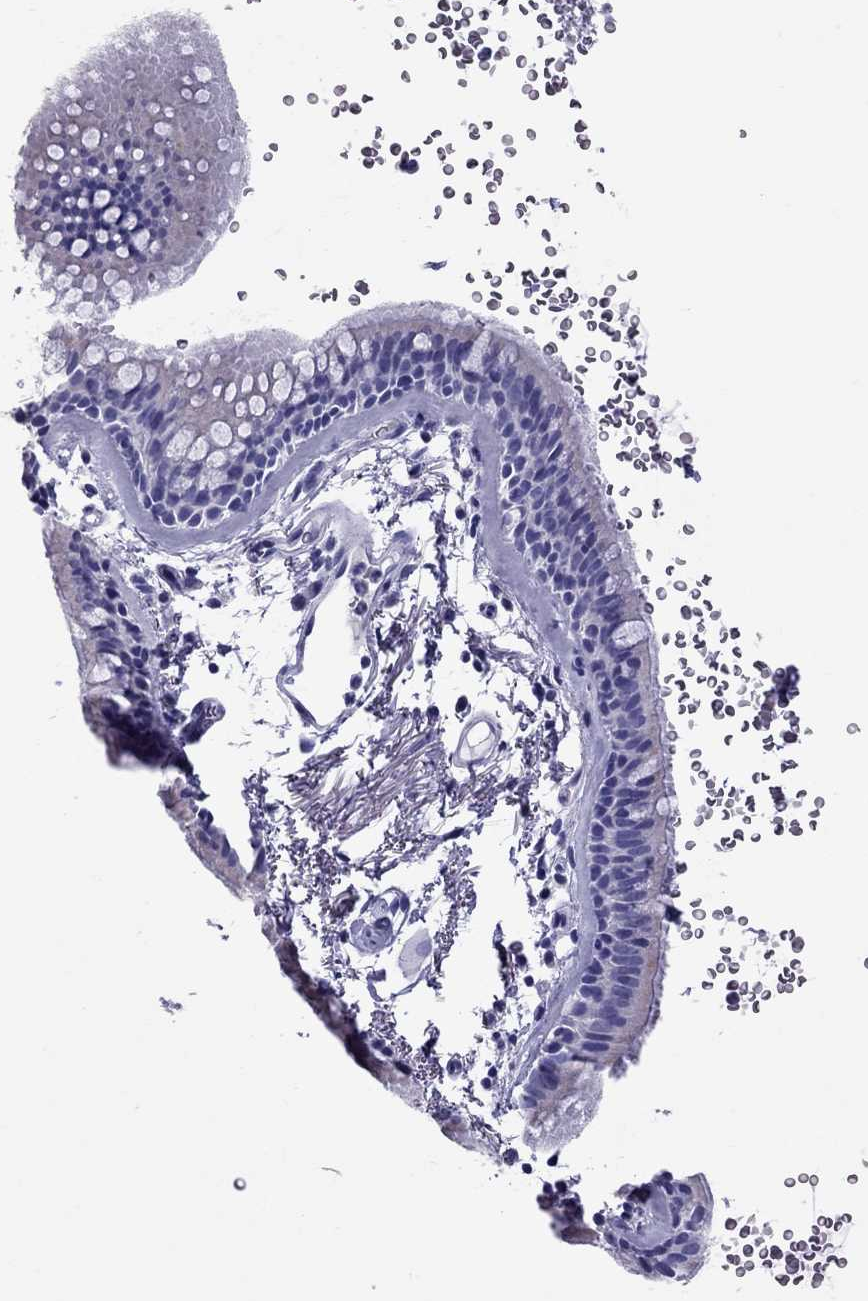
{"staining": {"intensity": "negative", "quantity": "none", "location": "none"}, "tissue": "bronchus", "cell_type": "Respiratory epithelial cells", "image_type": "normal", "snomed": [{"axis": "morphology", "description": "Normal tissue, NOS"}, {"axis": "topography", "description": "Lymph node"}, {"axis": "topography", "description": "Bronchus"}], "caption": "This is a photomicrograph of IHC staining of unremarkable bronchus, which shows no positivity in respiratory epithelial cells. (Brightfield microscopy of DAB IHC at high magnification).", "gene": "TTLL13", "patient": {"sex": "female", "age": 70}}